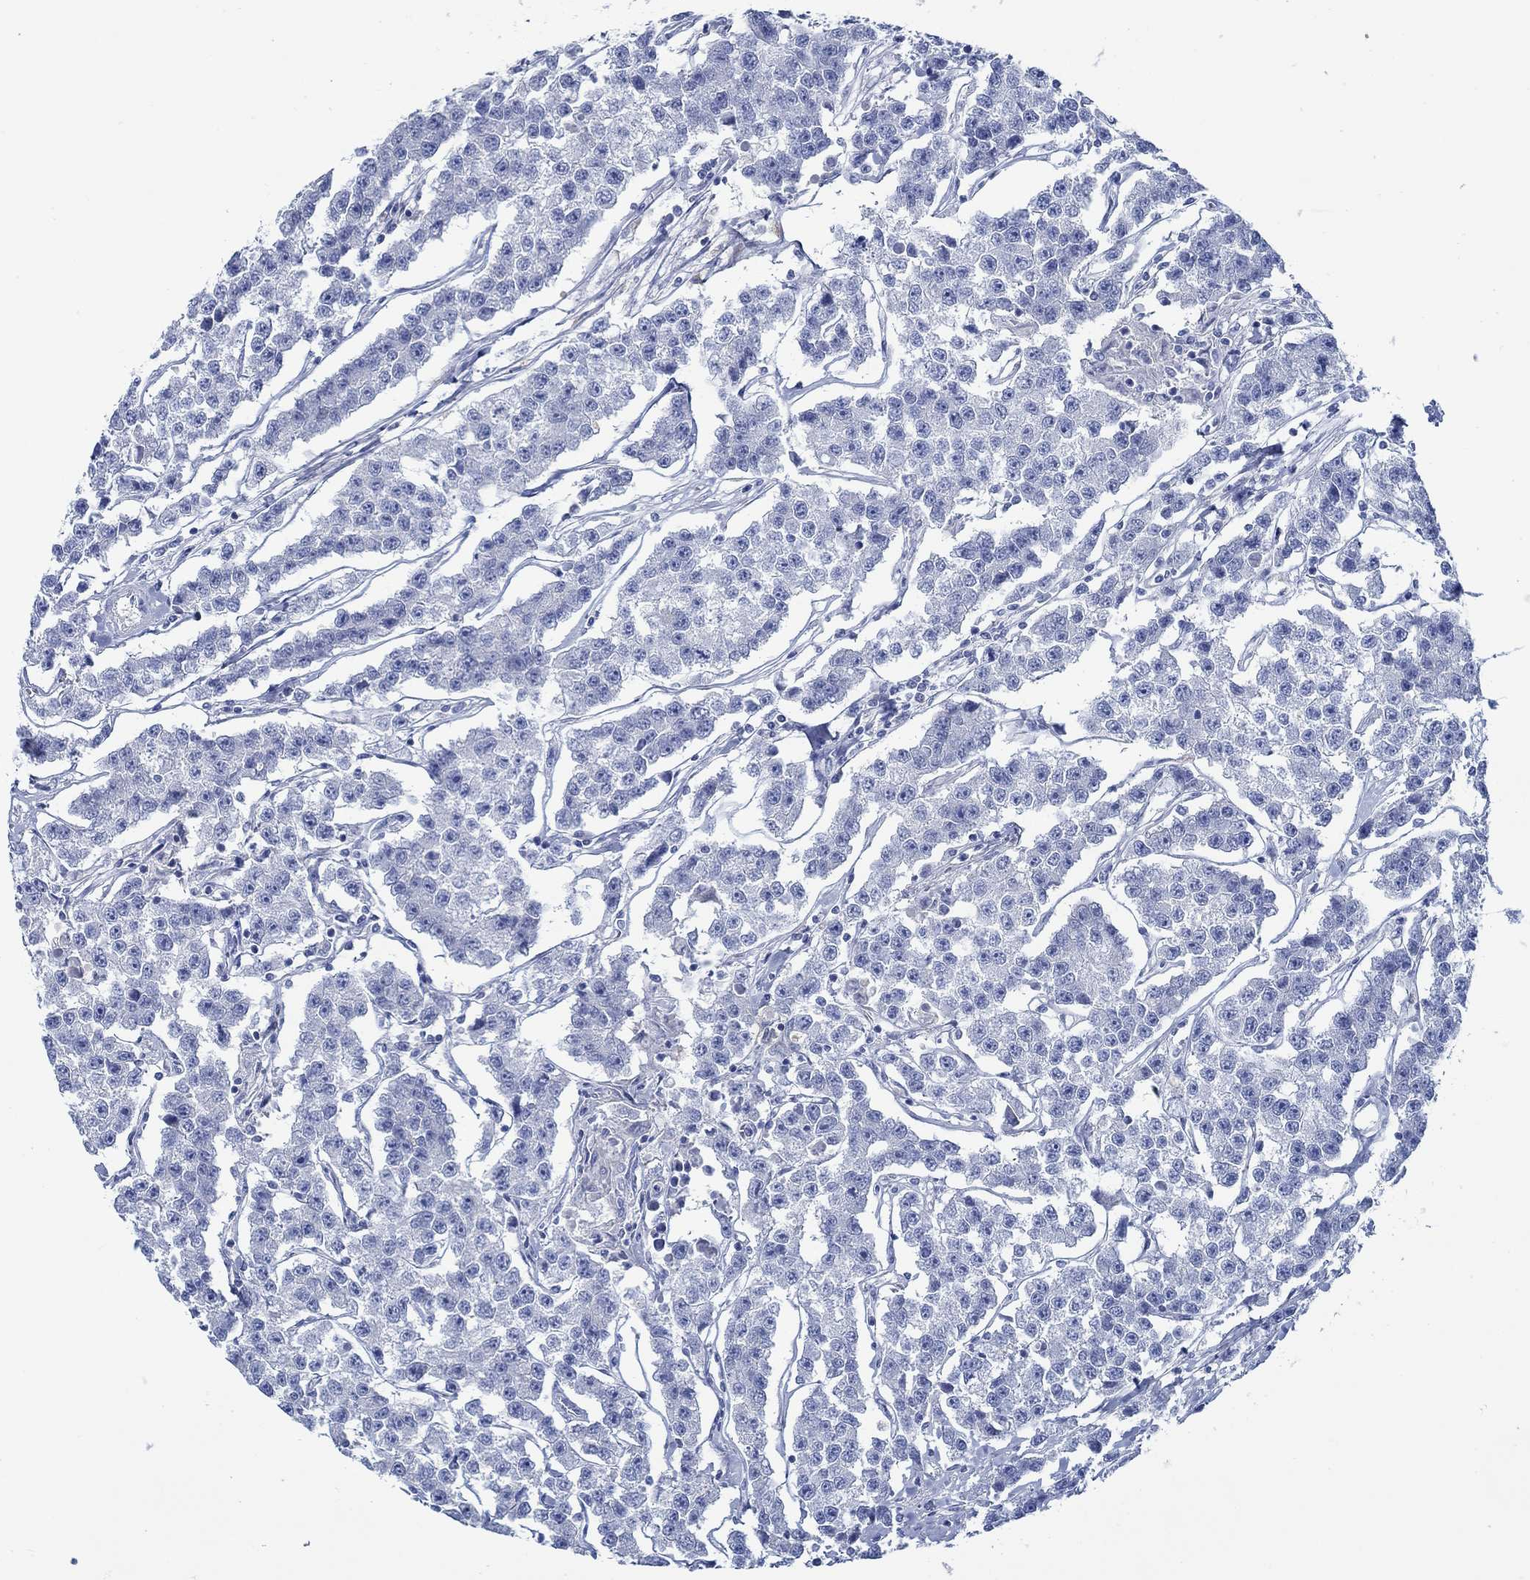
{"staining": {"intensity": "negative", "quantity": "none", "location": "none"}, "tissue": "testis cancer", "cell_type": "Tumor cells", "image_type": "cancer", "snomed": [{"axis": "morphology", "description": "Seminoma, NOS"}, {"axis": "topography", "description": "Testis"}], "caption": "An image of human testis cancer (seminoma) is negative for staining in tumor cells.", "gene": "SVEP1", "patient": {"sex": "male", "age": 59}}